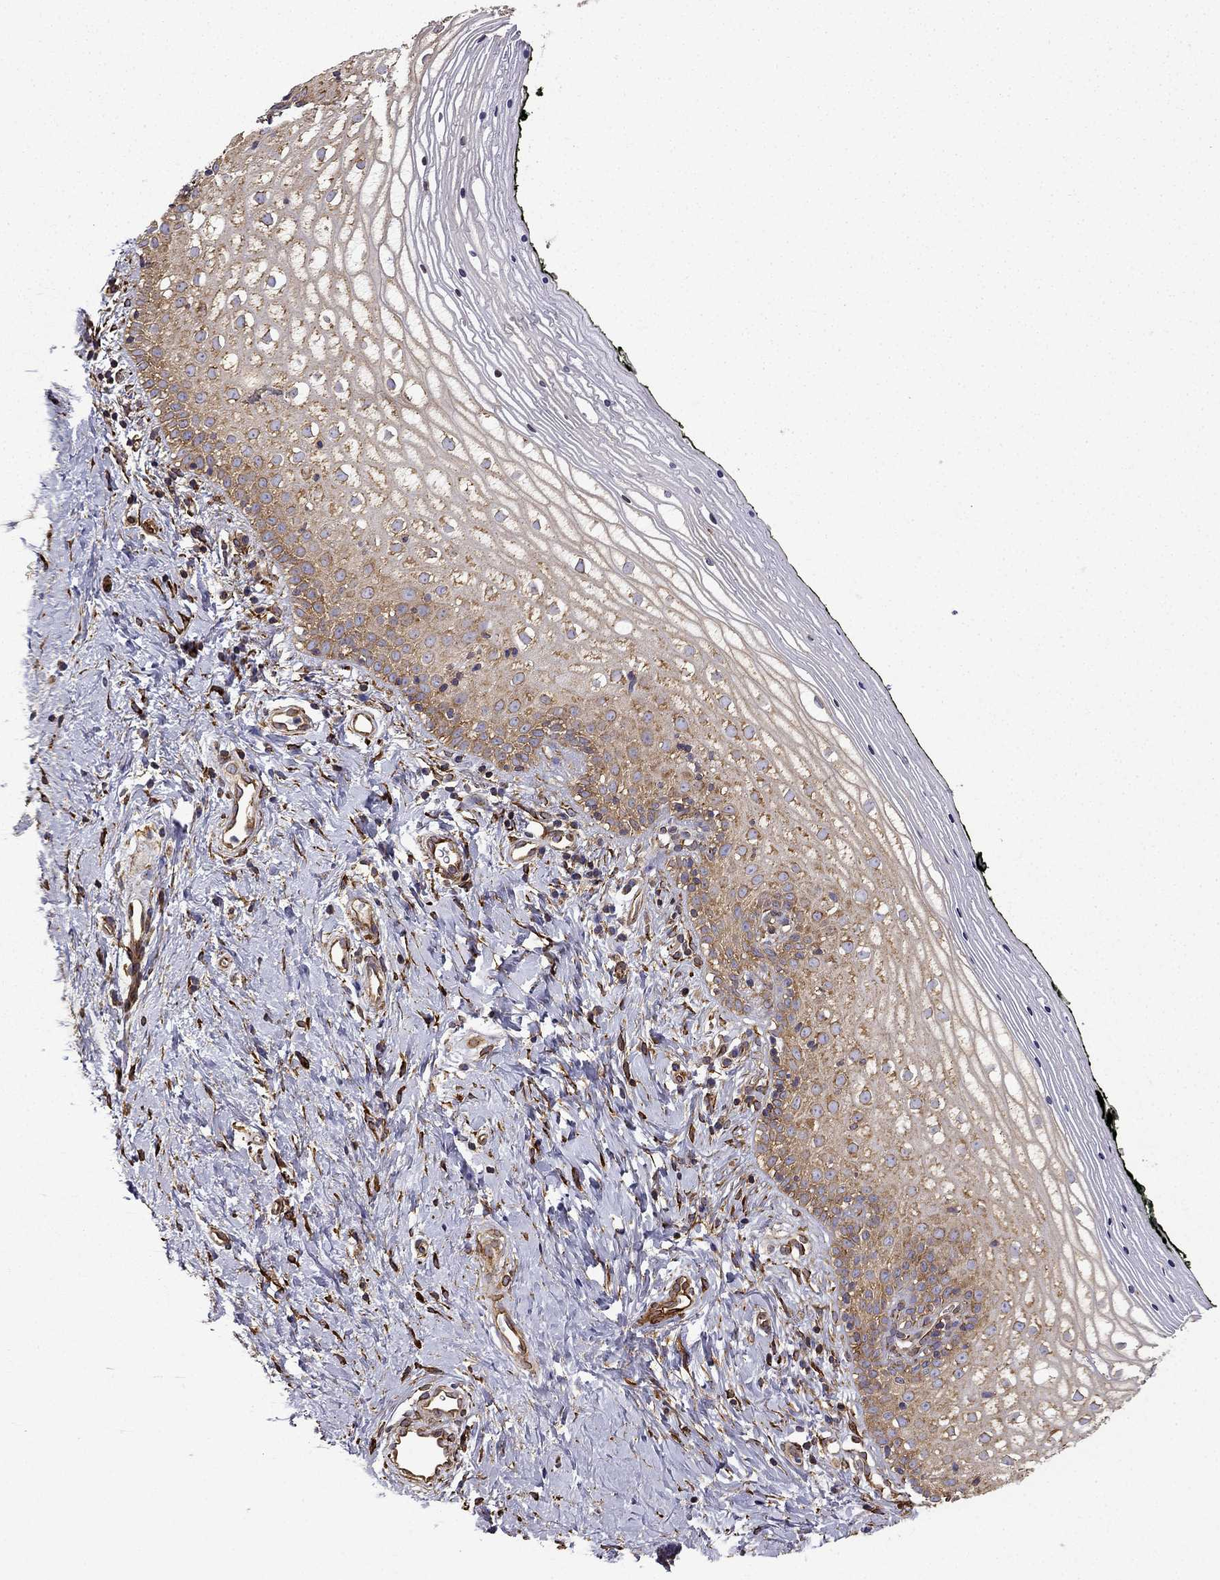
{"staining": {"intensity": "moderate", "quantity": ">75%", "location": "cytoplasmic/membranous"}, "tissue": "vagina", "cell_type": "Squamous epithelial cells", "image_type": "normal", "snomed": [{"axis": "morphology", "description": "Normal tissue, NOS"}, {"axis": "topography", "description": "Vagina"}], "caption": "A micrograph of human vagina stained for a protein demonstrates moderate cytoplasmic/membranous brown staining in squamous epithelial cells.", "gene": "MAP4", "patient": {"sex": "female", "age": 47}}